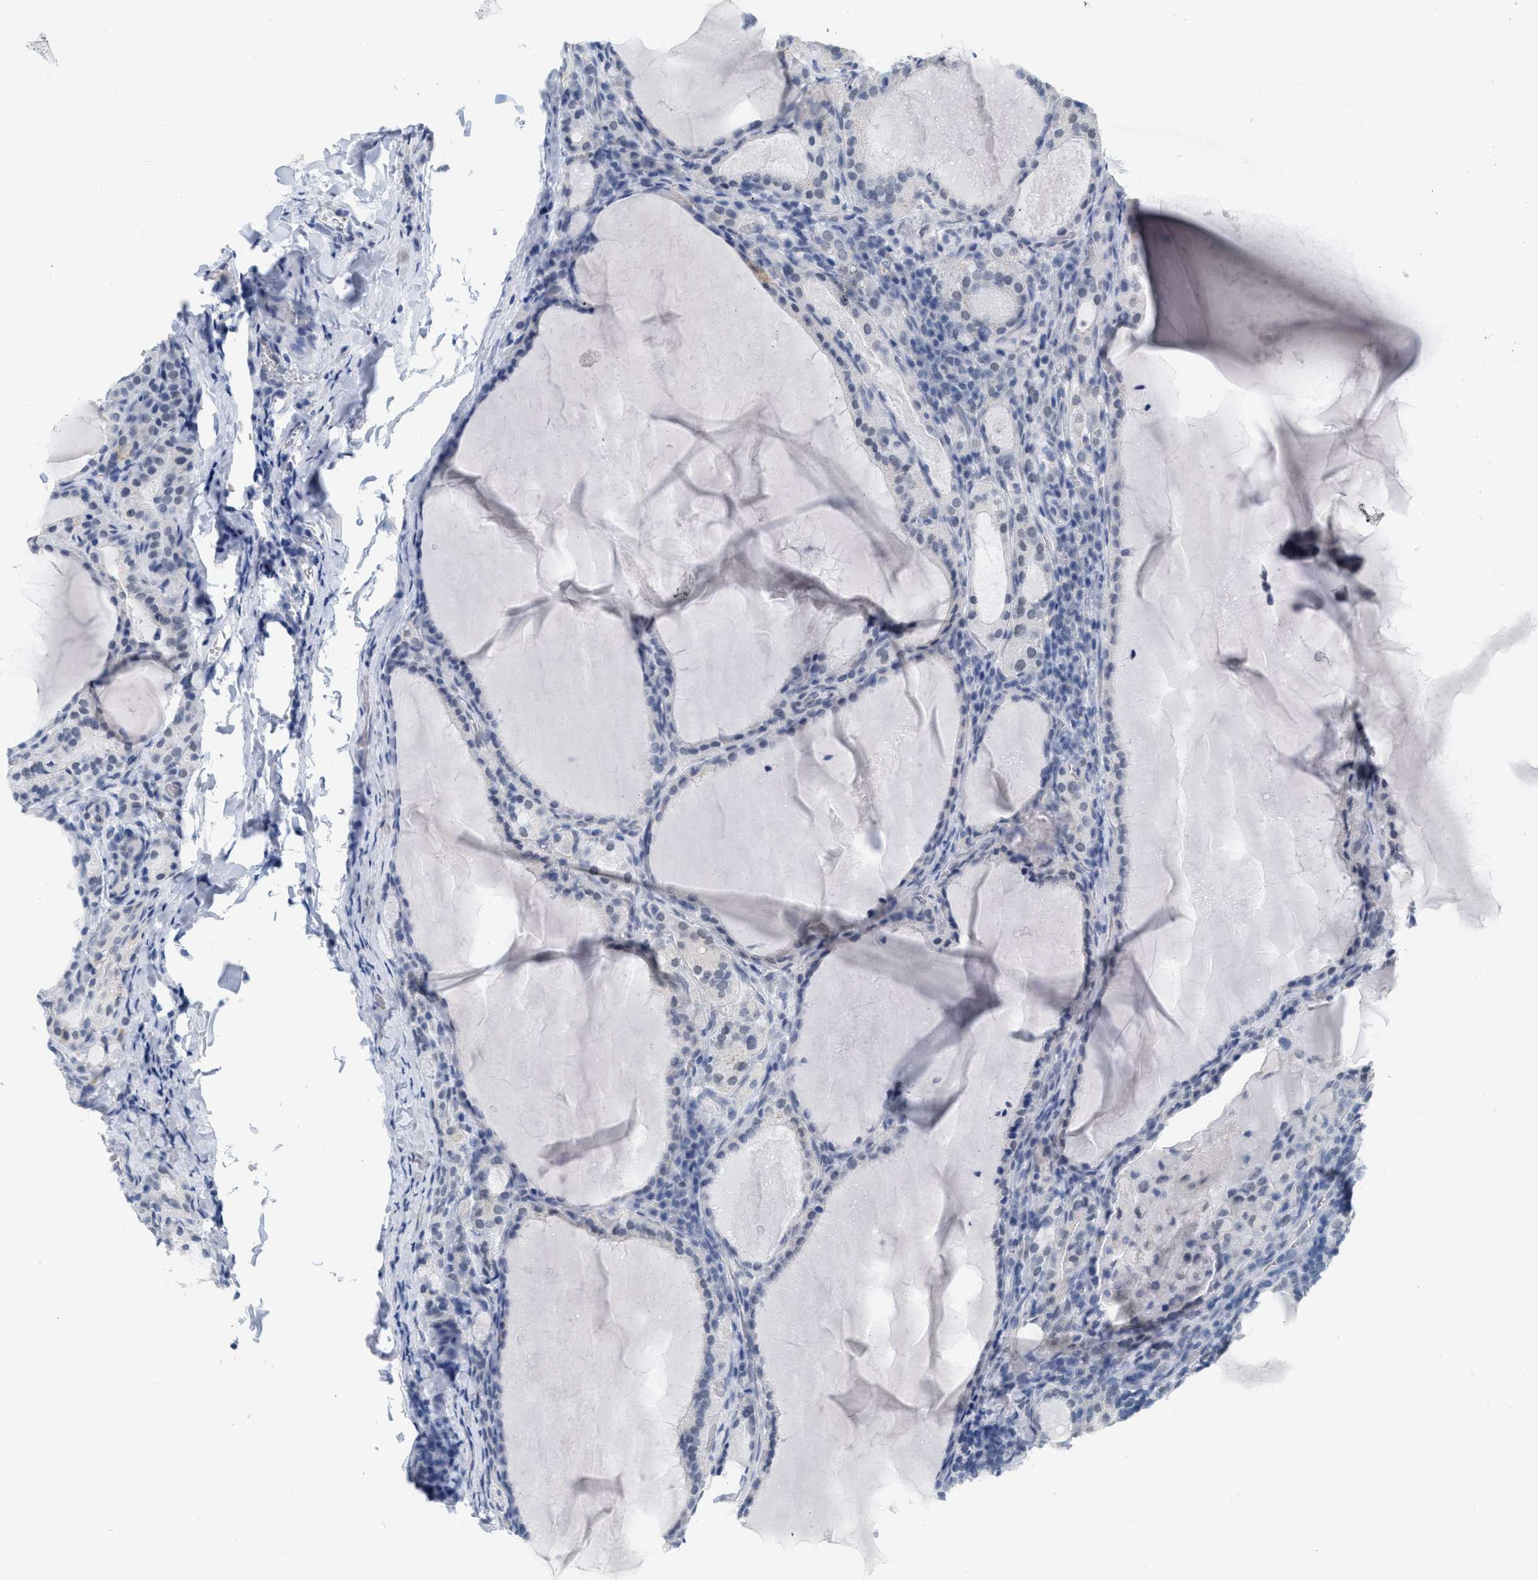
{"staining": {"intensity": "negative", "quantity": "none", "location": "none"}, "tissue": "thyroid cancer", "cell_type": "Tumor cells", "image_type": "cancer", "snomed": [{"axis": "morphology", "description": "Papillary adenocarcinoma, NOS"}, {"axis": "topography", "description": "Thyroid gland"}], "caption": "Image shows no protein positivity in tumor cells of papillary adenocarcinoma (thyroid) tissue. Brightfield microscopy of IHC stained with DAB (3,3'-diaminobenzidine) (brown) and hematoxylin (blue), captured at high magnification.", "gene": "XIRP1", "patient": {"sex": "female", "age": 42}}